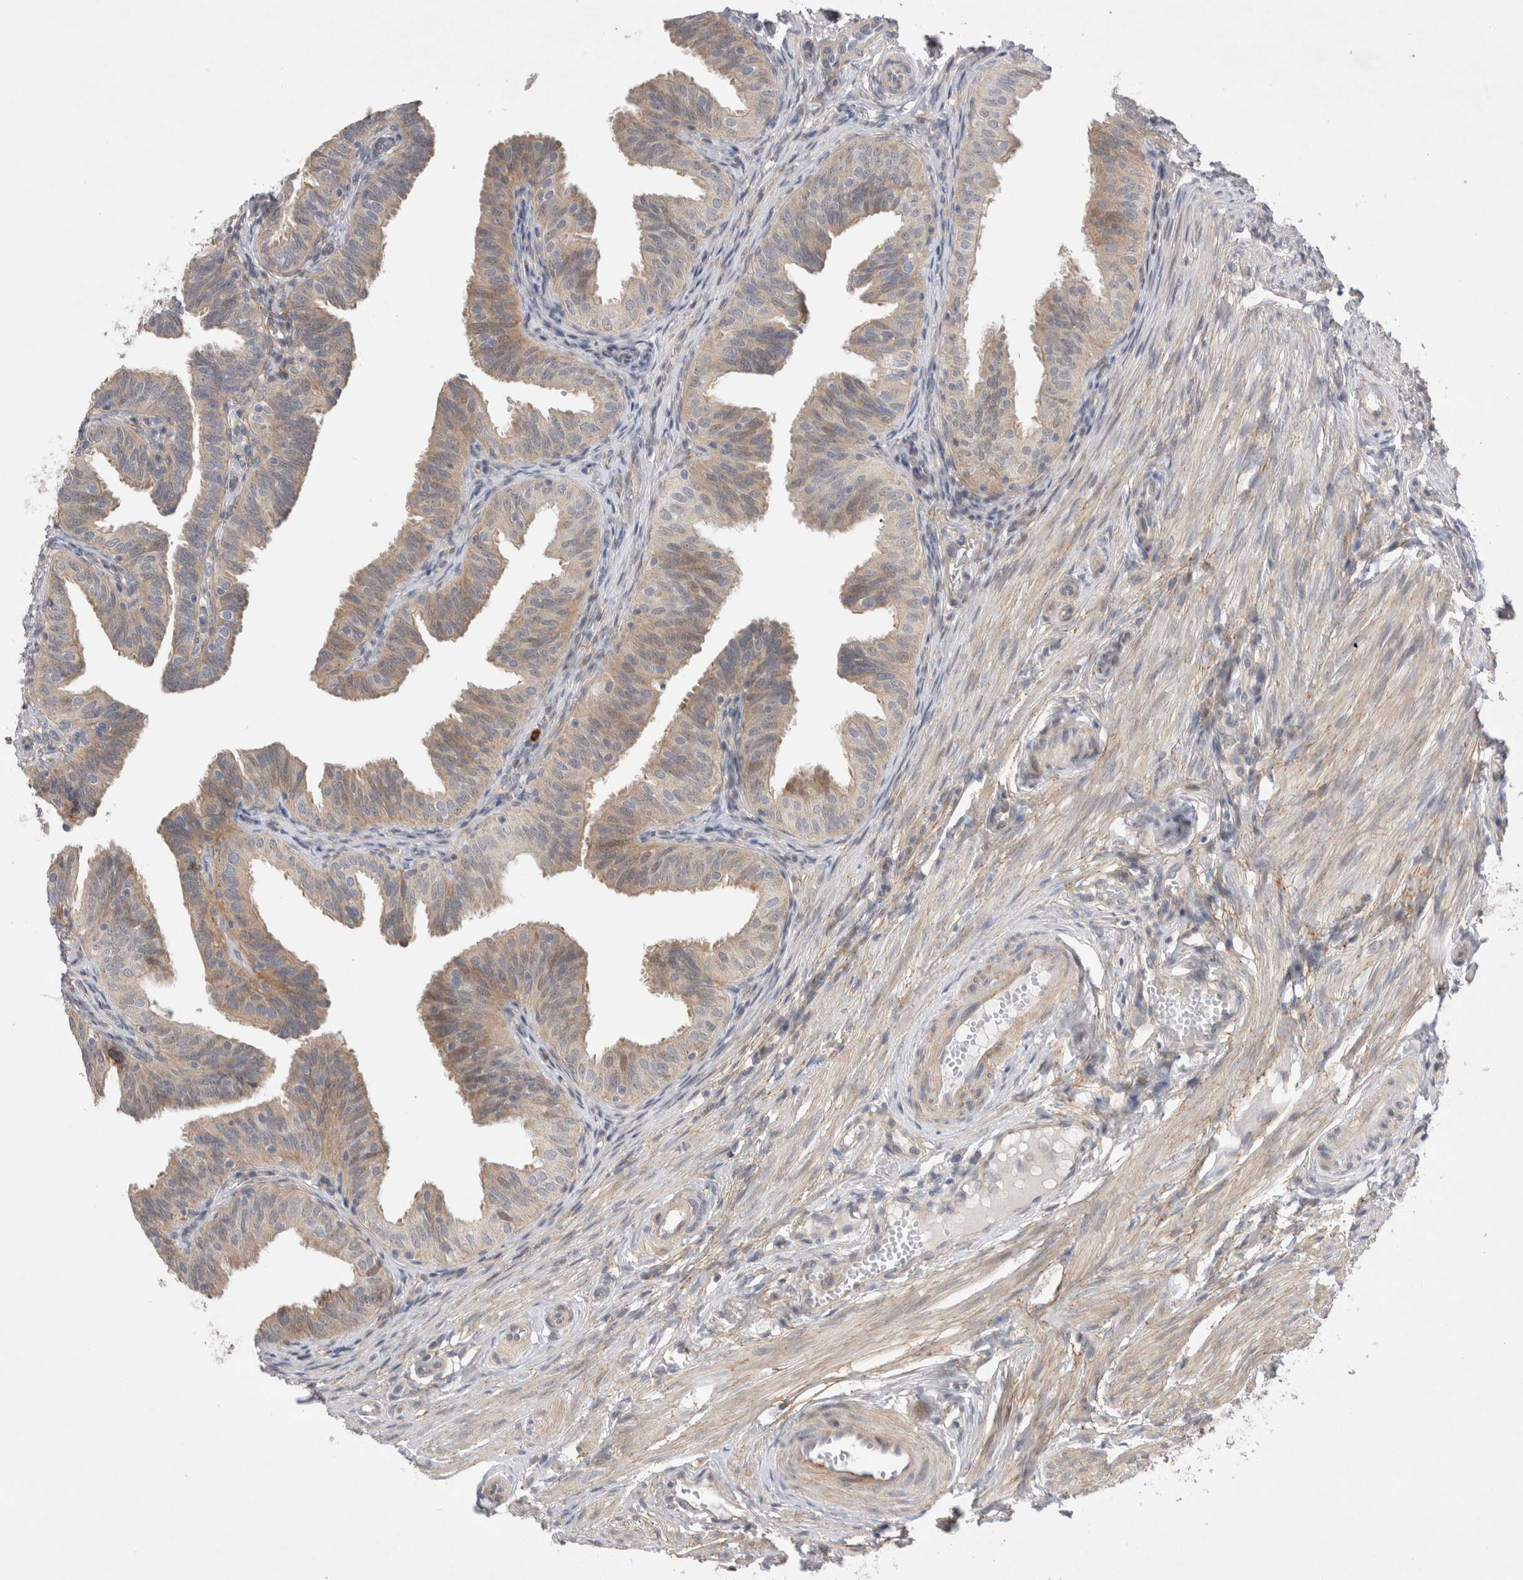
{"staining": {"intensity": "moderate", "quantity": "<25%", "location": "cytoplasmic/membranous"}, "tissue": "fallopian tube", "cell_type": "Glandular cells", "image_type": "normal", "snomed": [{"axis": "morphology", "description": "Normal tissue, NOS"}, {"axis": "topography", "description": "Fallopian tube"}], "caption": "A brown stain shows moderate cytoplasmic/membranous expression of a protein in glandular cells of normal fallopian tube.", "gene": "GSDMB", "patient": {"sex": "female", "age": 35}}